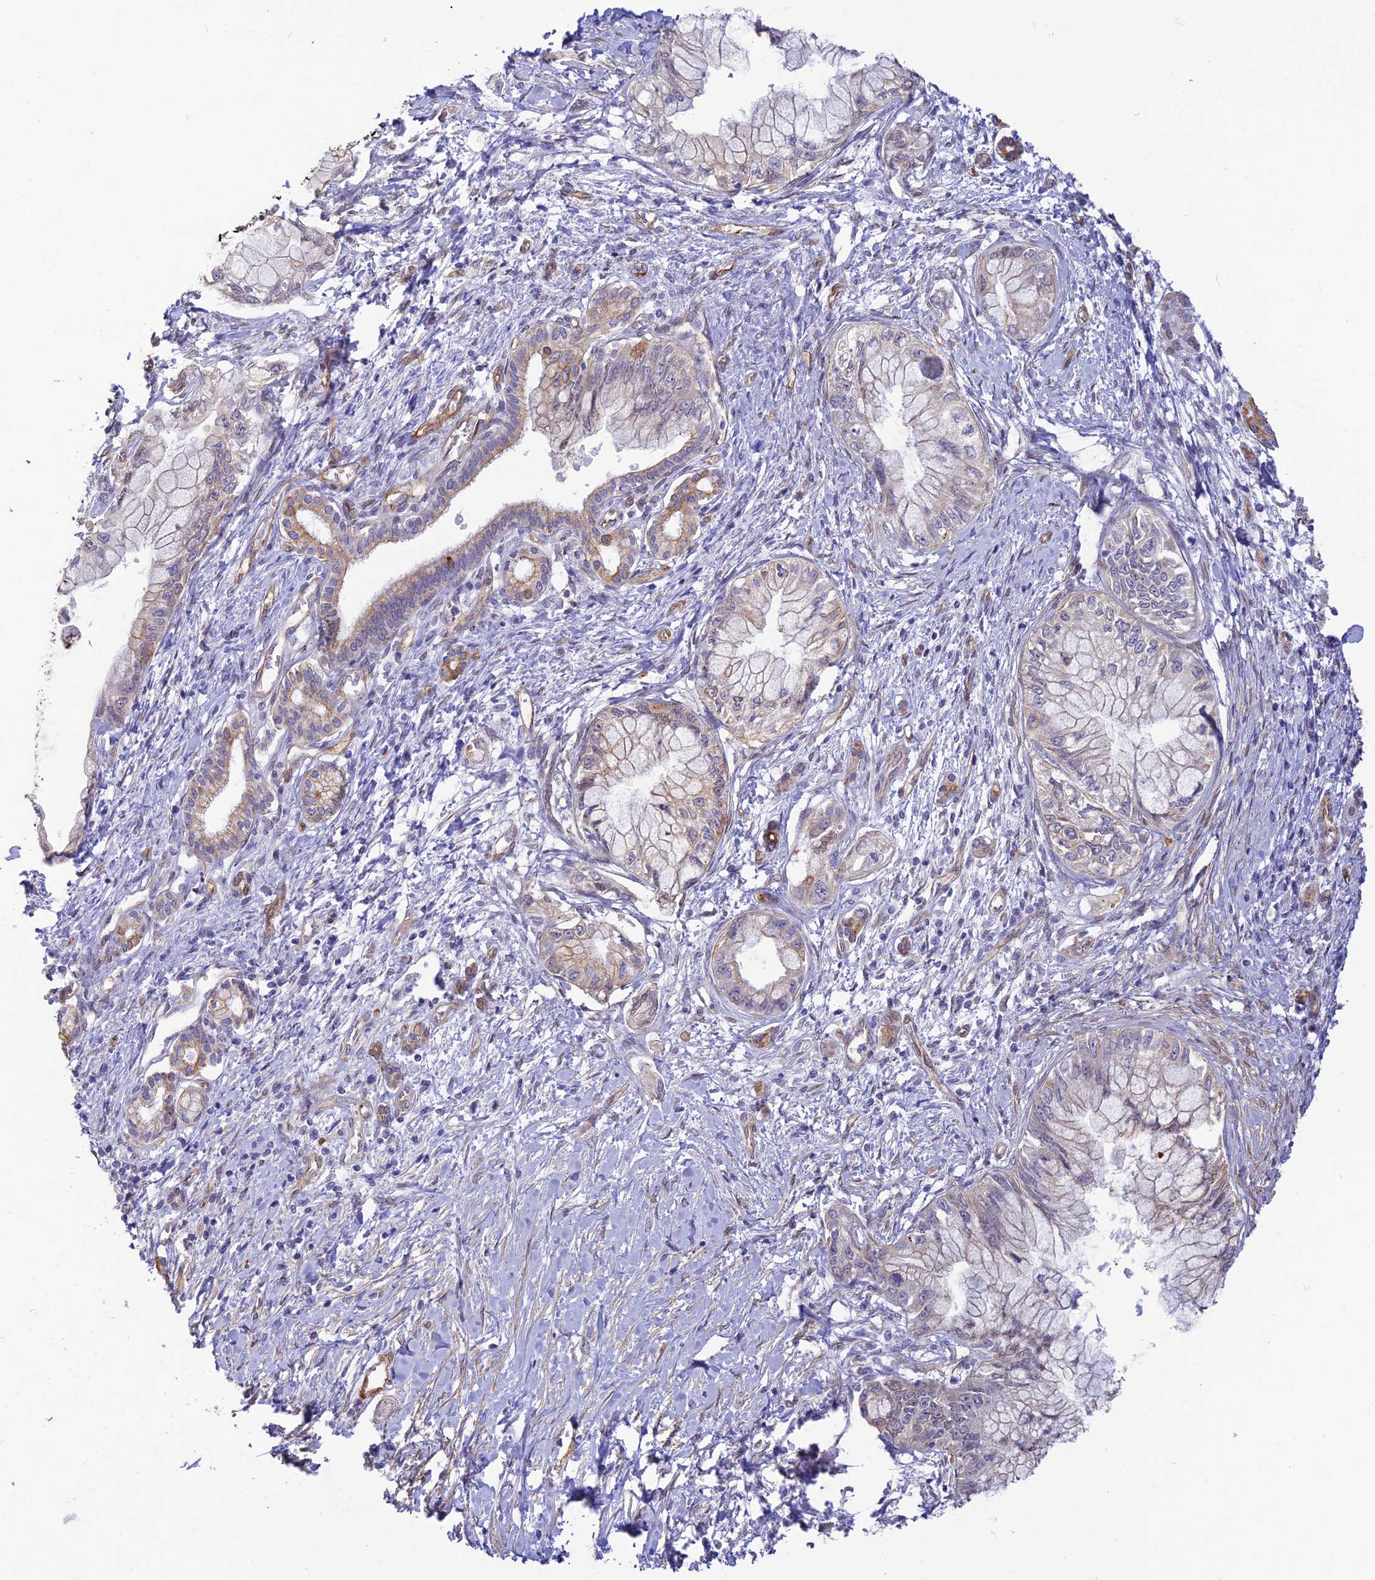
{"staining": {"intensity": "weak", "quantity": "<25%", "location": "cytoplasmic/membranous"}, "tissue": "pancreatic cancer", "cell_type": "Tumor cells", "image_type": "cancer", "snomed": [{"axis": "morphology", "description": "Adenocarcinoma, NOS"}, {"axis": "topography", "description": "Pancreas"}], "caption": "Adenocarcinoma (pancreatic) was stained to show a protein in brown. There is no significant positivity in tumor cells. (Stains: DAB IHC with hematoxylin counter stain, Microscopy: brightfield microscopy at high magnification).", "gene": "ALDH1L2", "patient": {"sex": "male", "age": 48}}